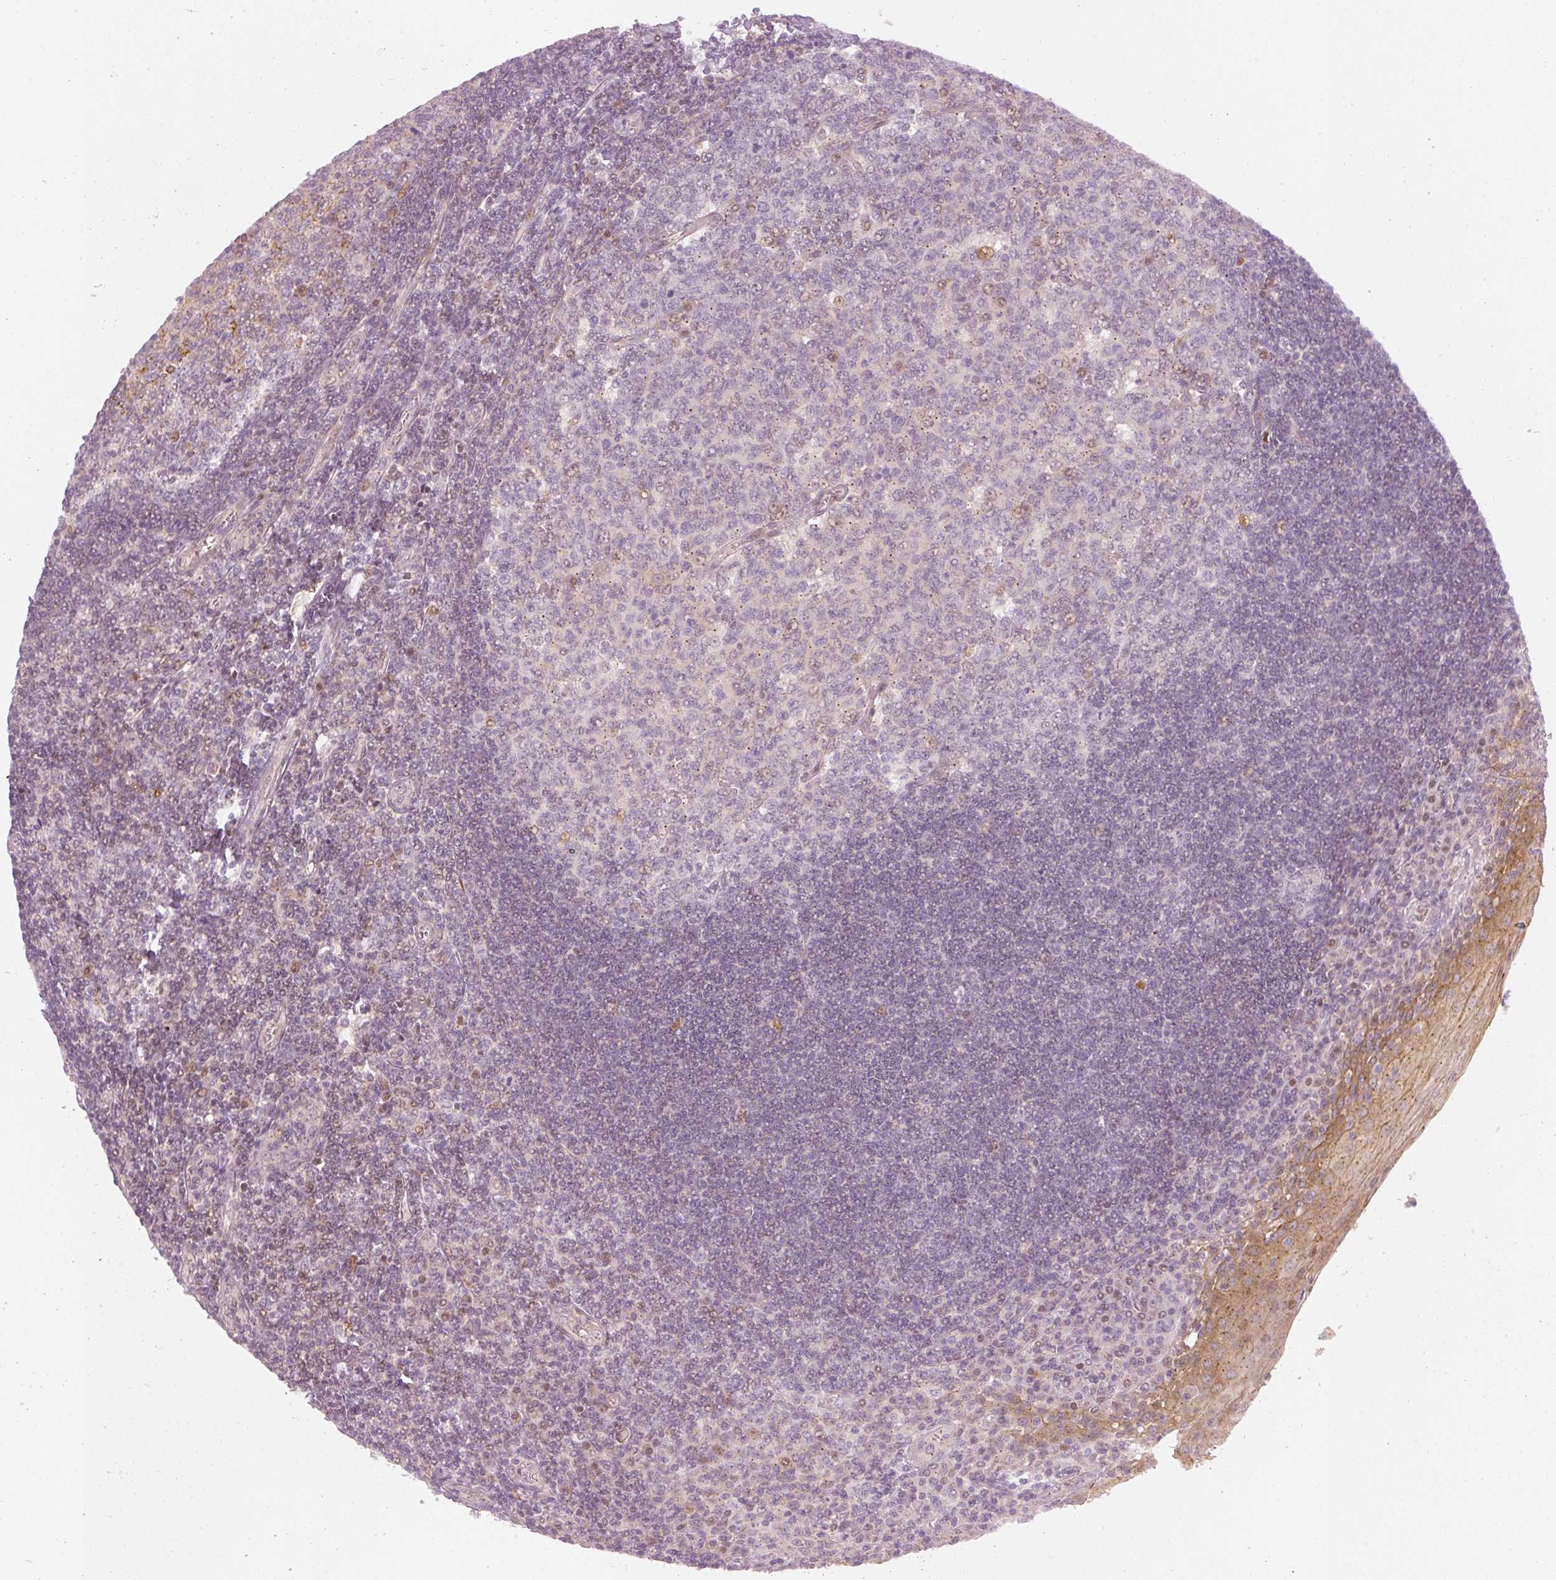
{"staining": {"intensity": "weak", "quantity": "<25%", "location": "nuclear"}, "tissue": "tonsil", "cell_type": "Germinal center cells", "image_type": "normal", "snomed": [{"axis": "morphology", "description": "Normal tissue, NOS"}, {"axis": "topography", "description": "Tonsil"}], "caption": "This is an IHC image of normal human tonsil. There is no staining in germinal center cells.", "gene": "DAPP1", "patient": {"sex": "male", "age": 27}}